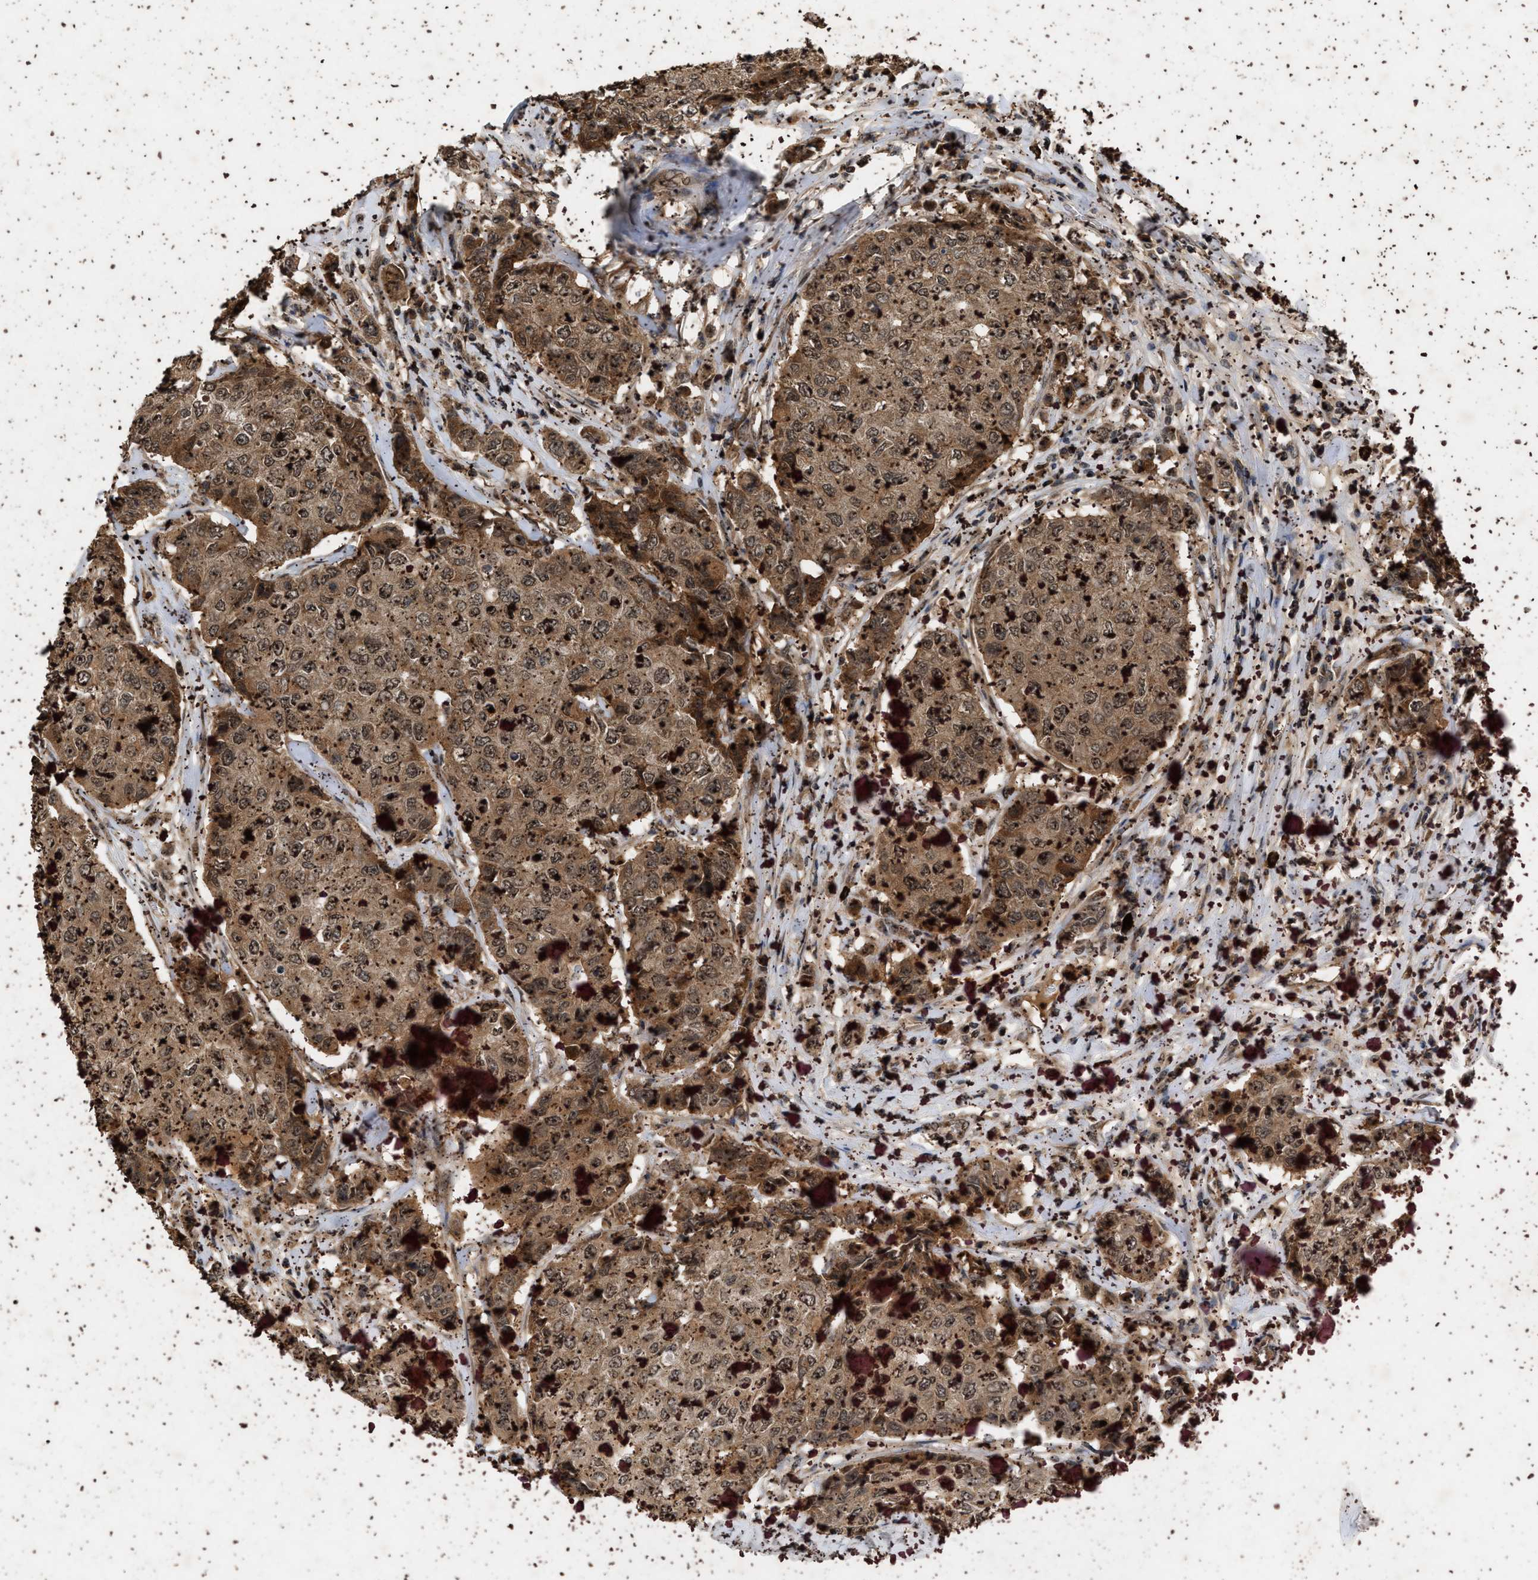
{"staining": {"intensity": "moderate", "quantity": ">75%", "location": "cytoplasmic/membranous,nuclear"}, "tissue": "breast cancer", "cell_type": "Tumor cells", "image_type": "cancer", "snomed": [{"axis": "morphology", "description": "Duct carcinoma"}, {"axis": "topography", "description": "Breast"}], "caption": "Immunohistochemical staining of breast cancer (intraductal carcinoma) shows medium levels of moderate cytoplasmic/membranous and nuclear staining in about >75% of tumor cells.", "gene": "RUSC2", "patient": {"sex": "female", "age": 27}}